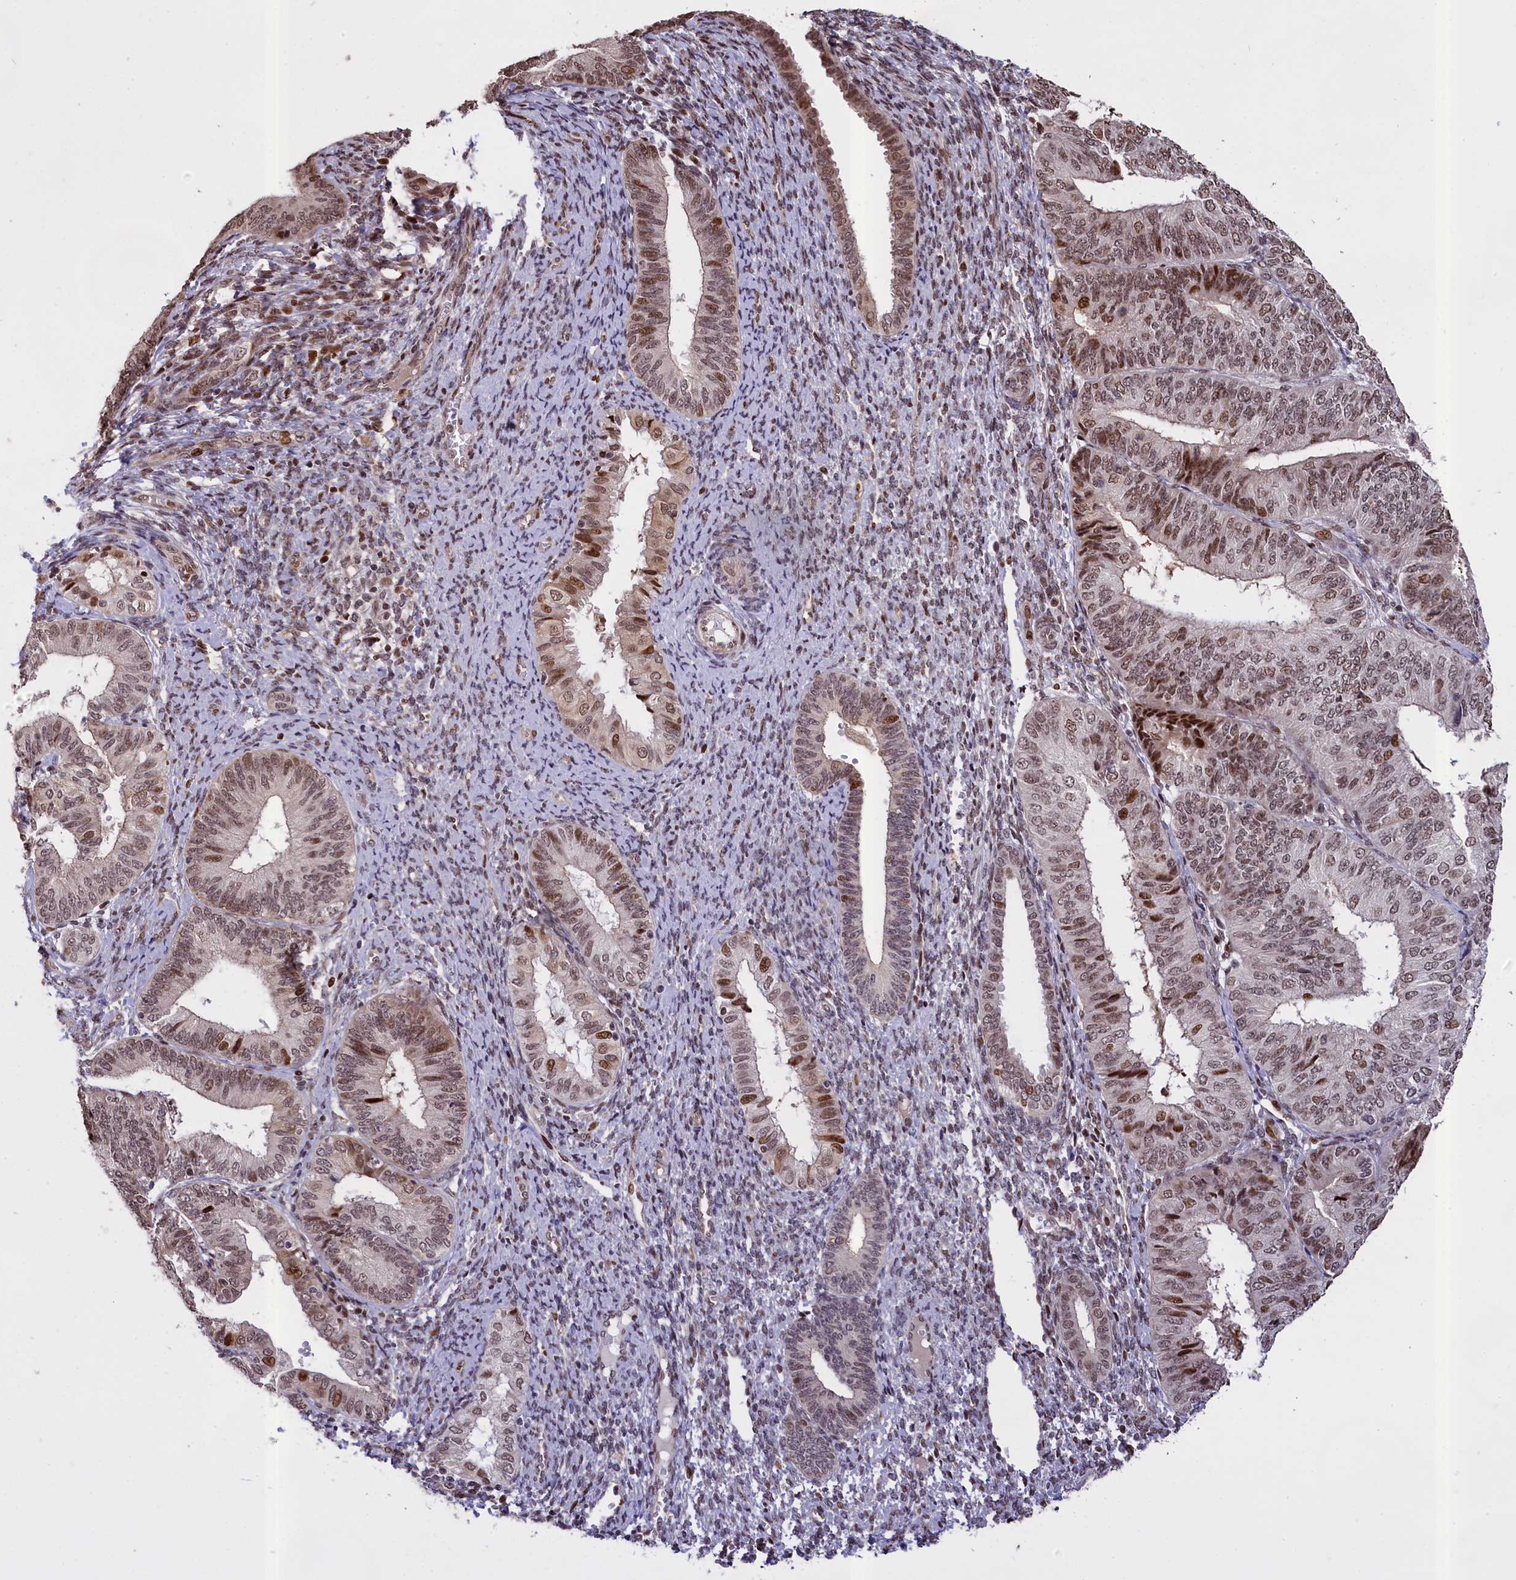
{"staining": {"intensity": "moderate", "quantity": "25%-75%", "location": "nuclear"}, "tissue": "endometrial cancer", "cell_type": "Tumor cells", "image_type": "cancer", "snomed": [{"axis": "morphology", "description": "Adenocarcinoma, NOS"}, {"axis": "topography", "description": "Endometrium"}], "caption": "The image reveals a brown stain indicating the presence of a protein in the nuclear of tumor cells in endometrial cancer (adenocarcinoma). (Brightfield microscopy of DAB IHC at high magnification).", "gene": "RELB", "patient": {"sex": "female", "age": 58}}